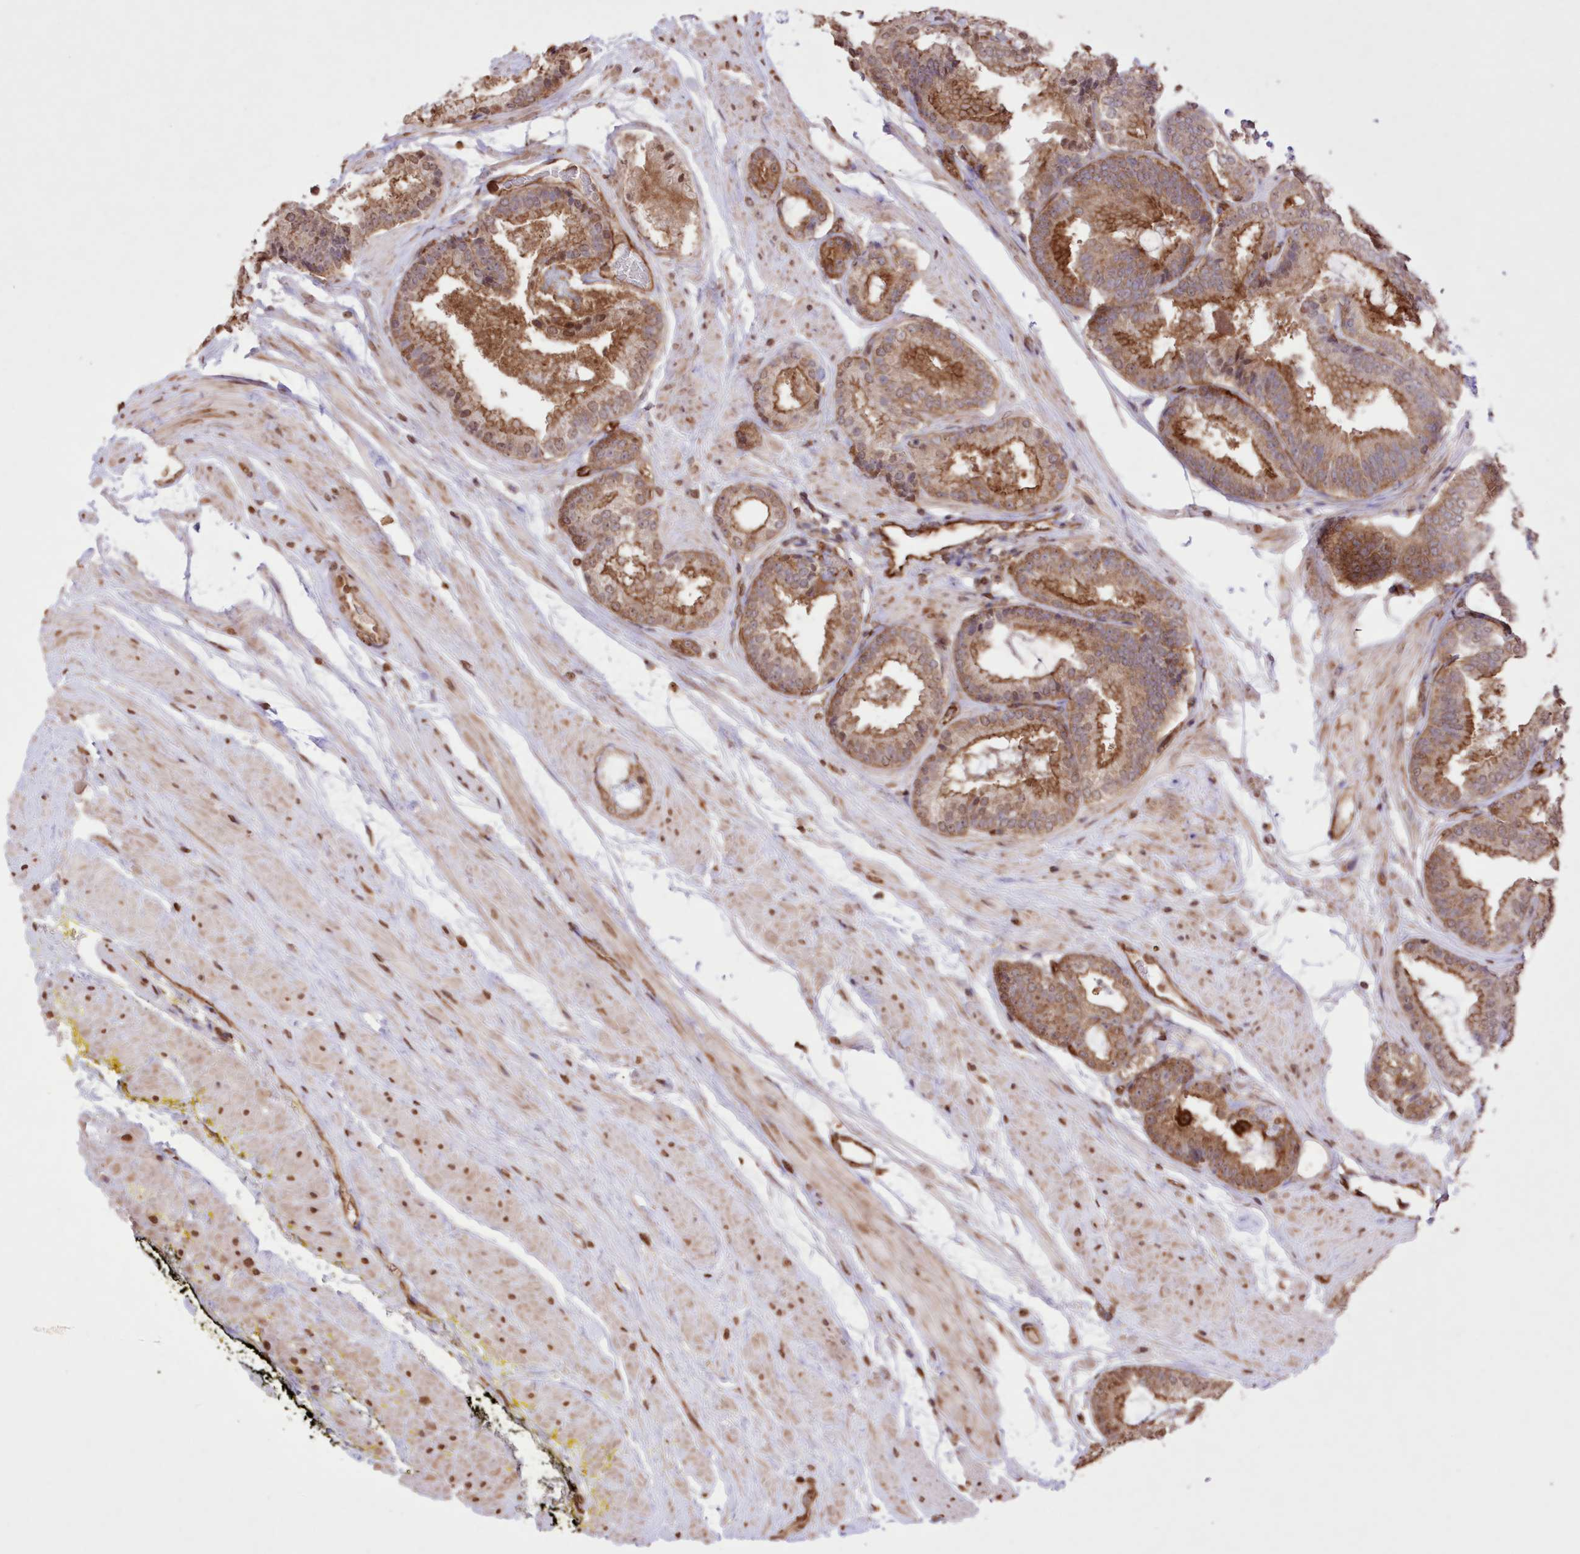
{"staining": {"intensity": "moderate", "quantity": ">75%", "location": "cytoplasmic/membranous,nuclear"}, "tissue": "prostate cancer", "cell_type": "Tumor cells", "image_type": "cancer", "snomed": [{"axis": "morphology", "description": "Adenocarcinoma, Low grade"}, {"axis": "topography", "description": "Prostate"}], "caption": "The photomicrograph shows a brown stain indicating the presence of a protein in the cytoplasmic/membranous and nuclear of tumor cells in prostate low-grade adenocarcinoma.", "gene": "FCHO2", "patient": {"sex": "male", "age": 71}}